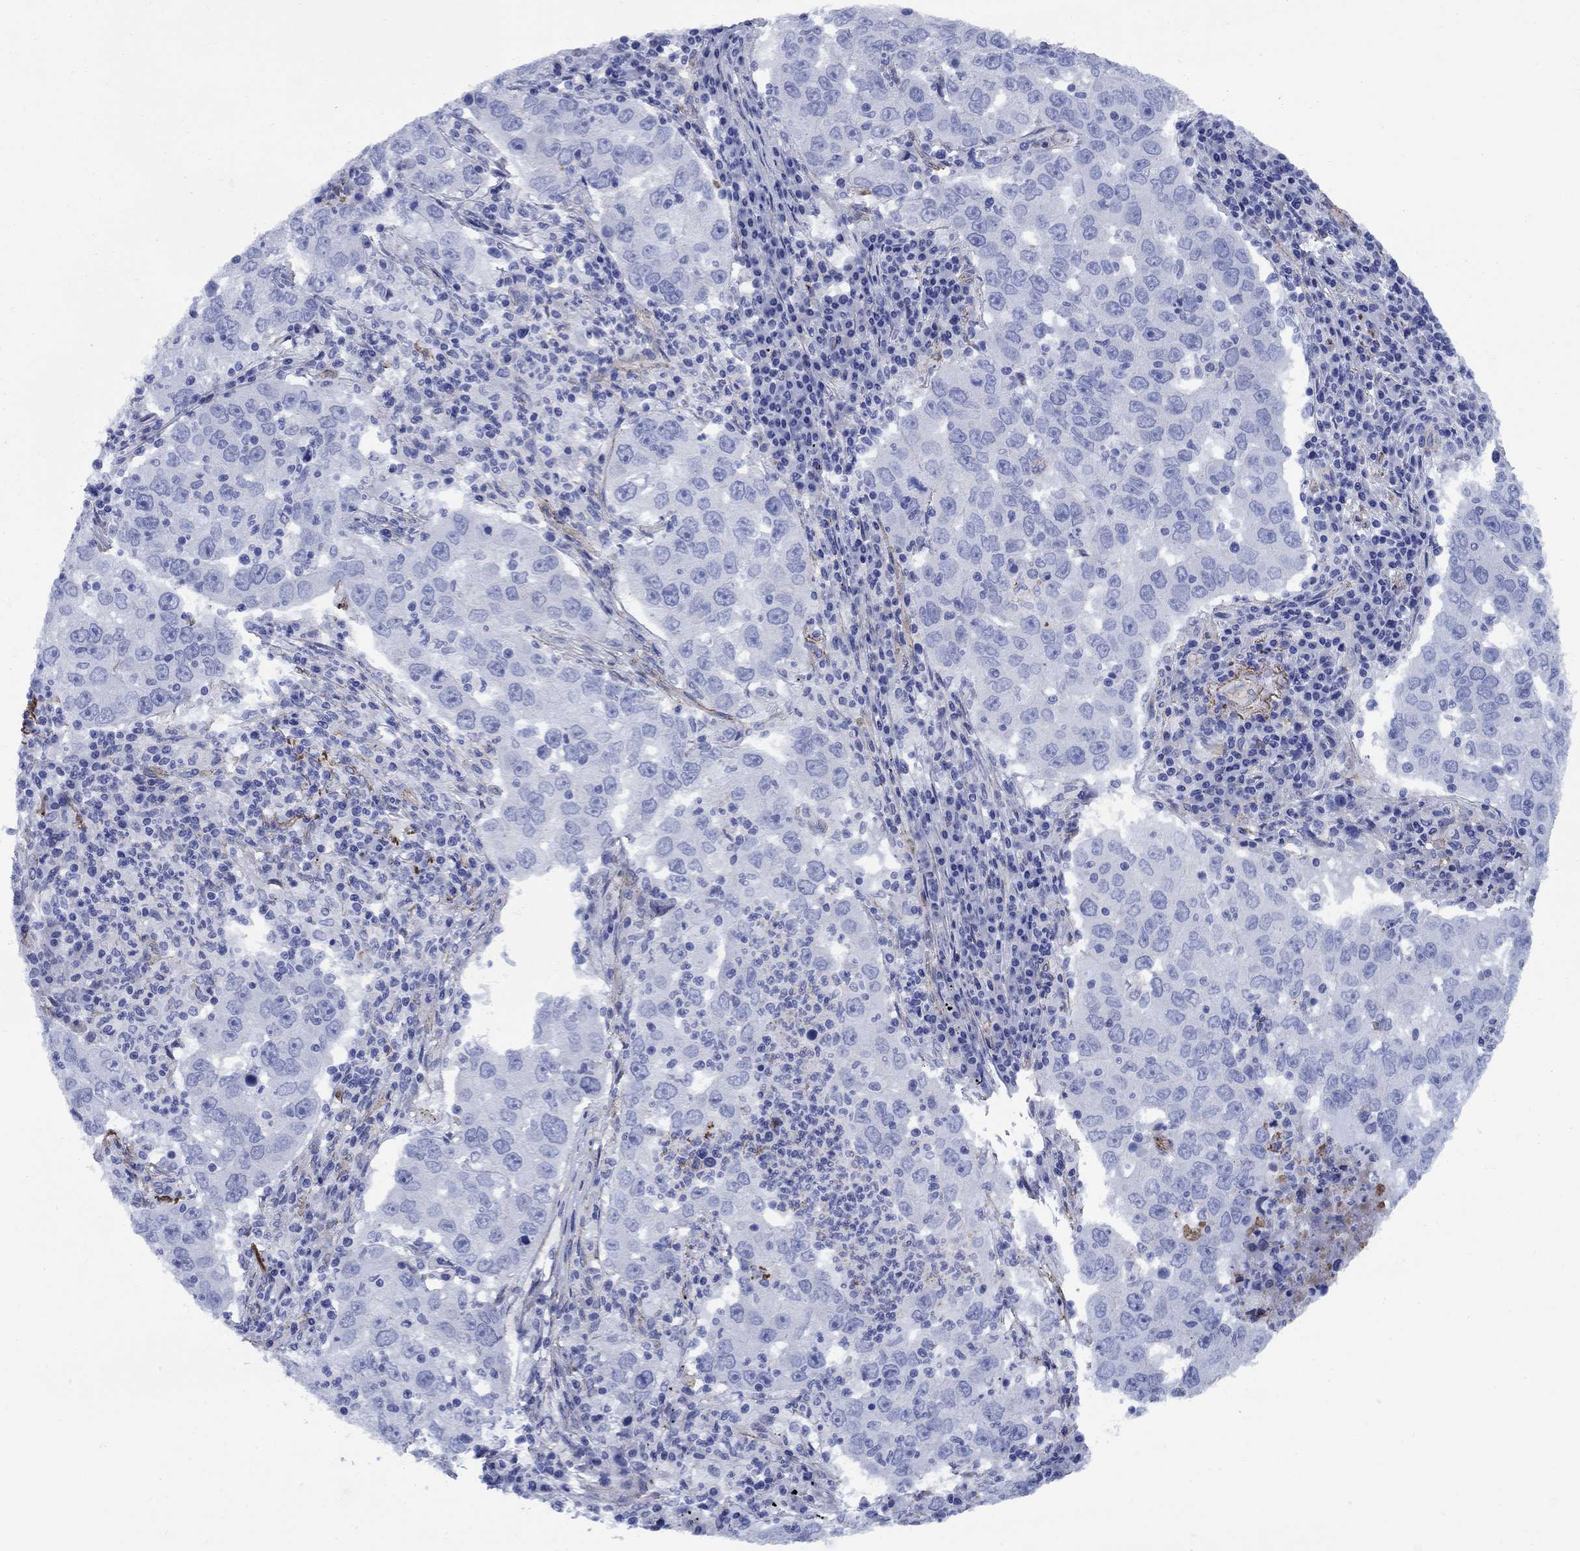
{"staining": {"intensity": "negative", "quantity": "none", "location": "none"}, "tissue": "lung cancer", "cell_type": "Tumor cells", "image_type": "cancer", "snomed": [{"axis": "morphology", "description": "Adenocarcinoma, NOS"}, {"axis": "topography", "description": "Lung"}], "caption": "This is a image of immunohistochemistry (IHC) staining of adenocarcinoma (lung), which shows no staining in tumor cells.", "gene": "VTN", "patient": {"sex": "male", "age": 73}}